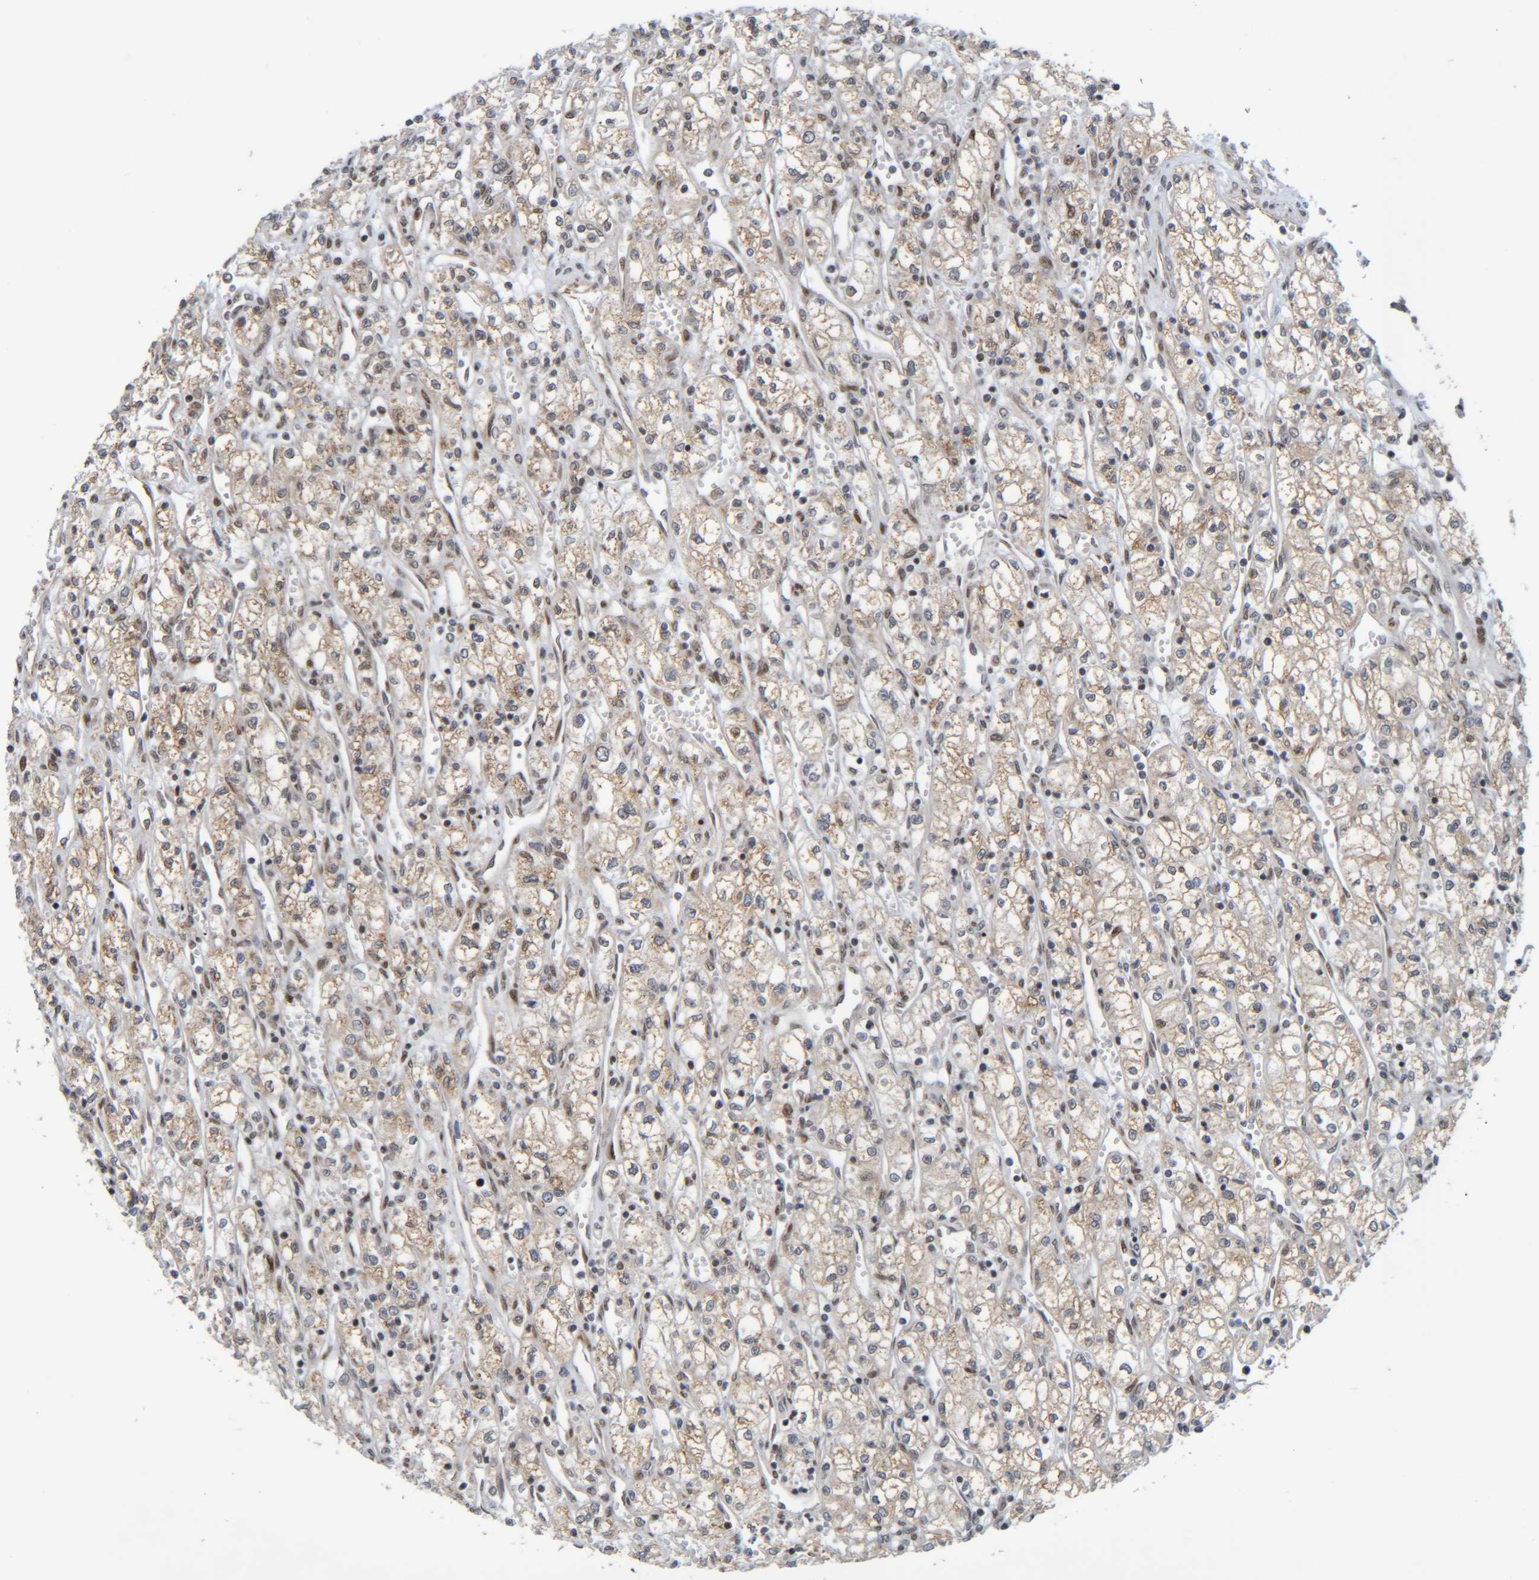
{"staining": {"intensity": "weak", "quantity": "<25%", "location": "cytoplasmic/membranous"}, "tissue": "renal cancer", "cell_type": "Tumor cells", "image_type": "cancer", "snomed": [{"axis": "morphology", "description": "Adenocarcinoma, NOS"}, {"axis": "topography", "description": "Kidney"}], "caption": "This is an IHC photomicrograph of human adenocarcinoma (renal). There is no positivity in tumor cells.", "gene": "CCDC57", "patient": {"sex": "male", "age": 59}}